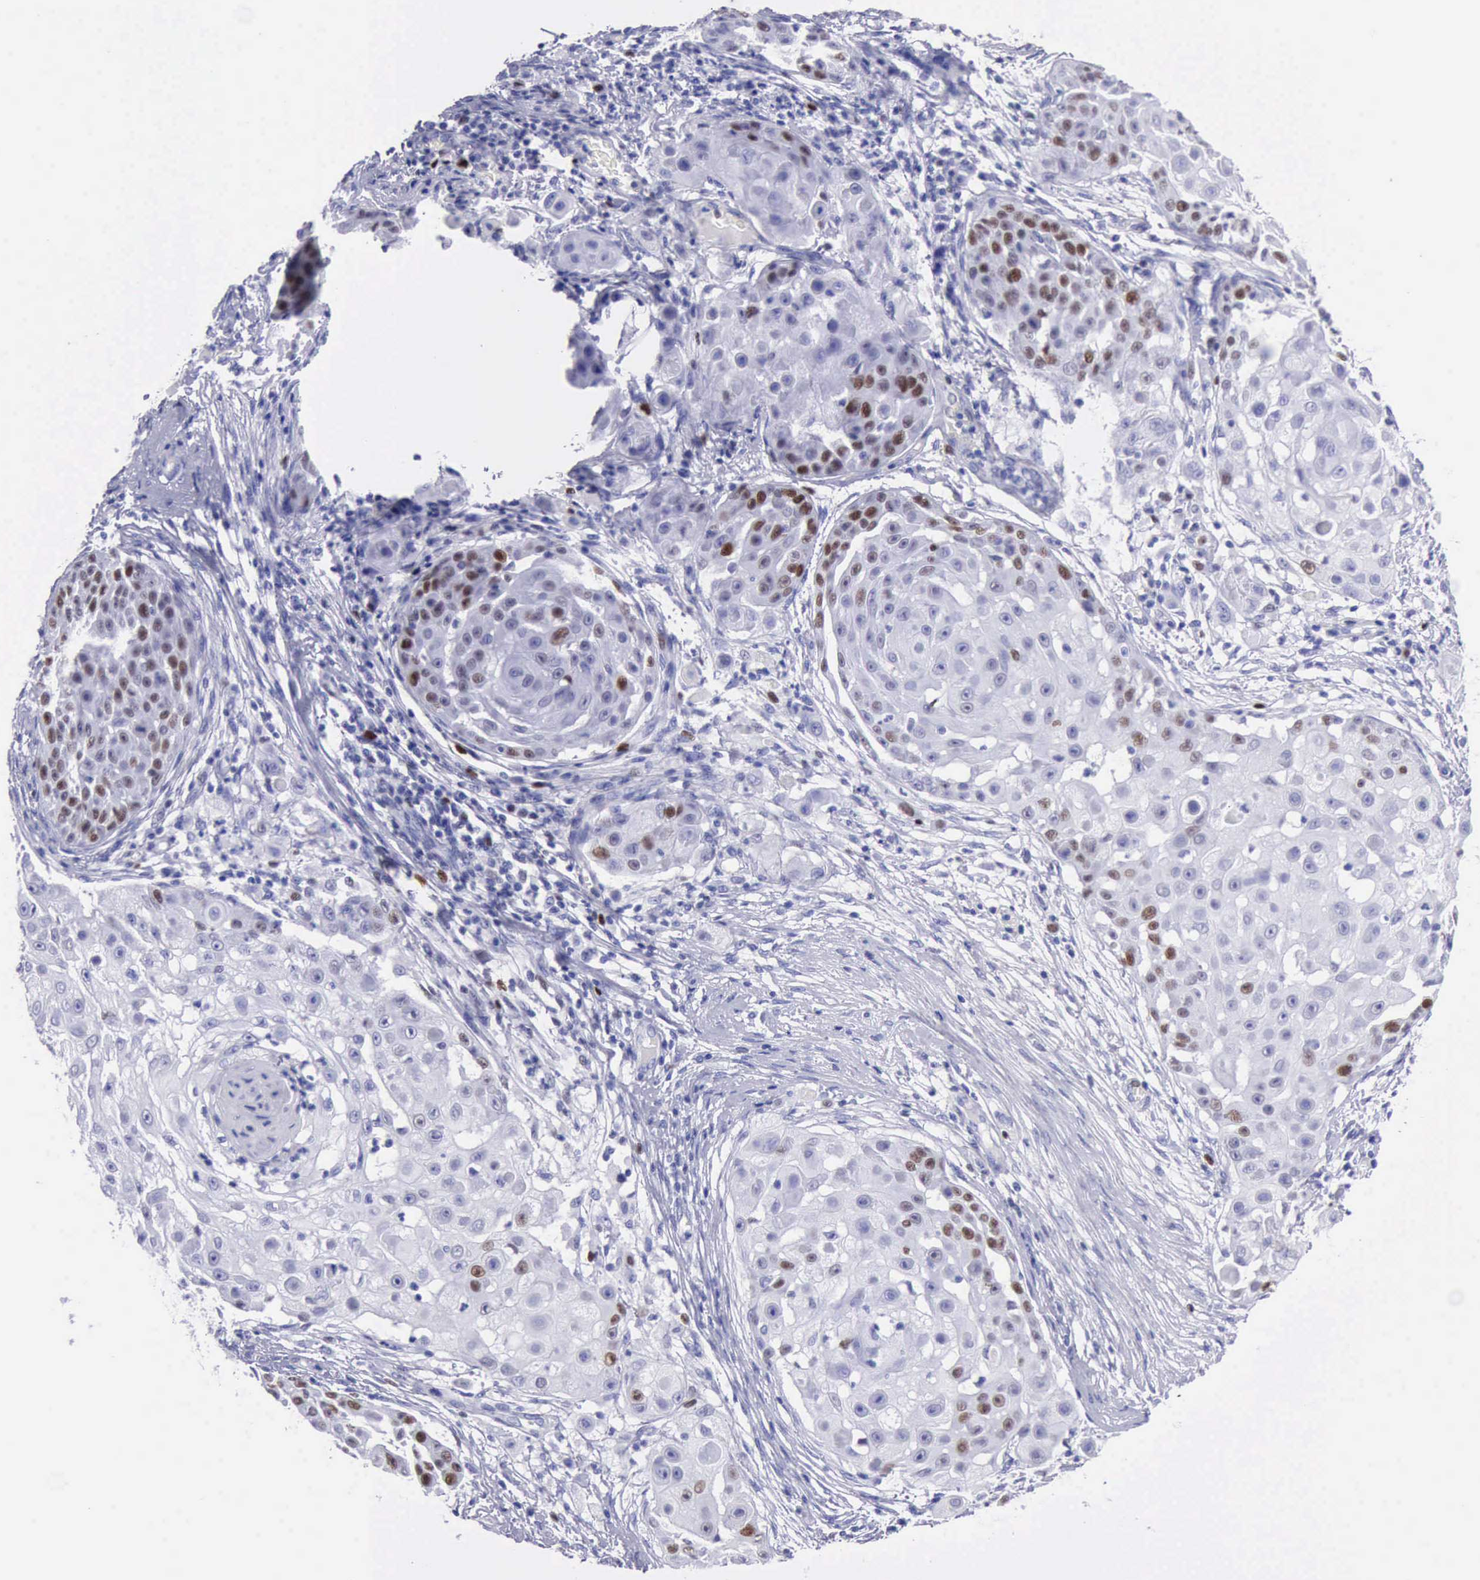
{"staining": {"intensity": "moderate", "quantity": "<25%", "location": "nuclear"}, "tissue": "skin cancer", "cell_type": "Tumor cells", "image_type": "cancer", "snomed": [{"axis": "morphology", "description": "Squamous cell carcinoma, NOS"}, {"axis": "topography", "description": "Skin"}], "caption": "Brown immunohistochemical staining in human skin squamous cell carcinoma demonstrates moderate nuclear positivity in approximately <25% of tumor cells.", "gene": "MCM2", "patient": {"sex": "female", "age": 57}}